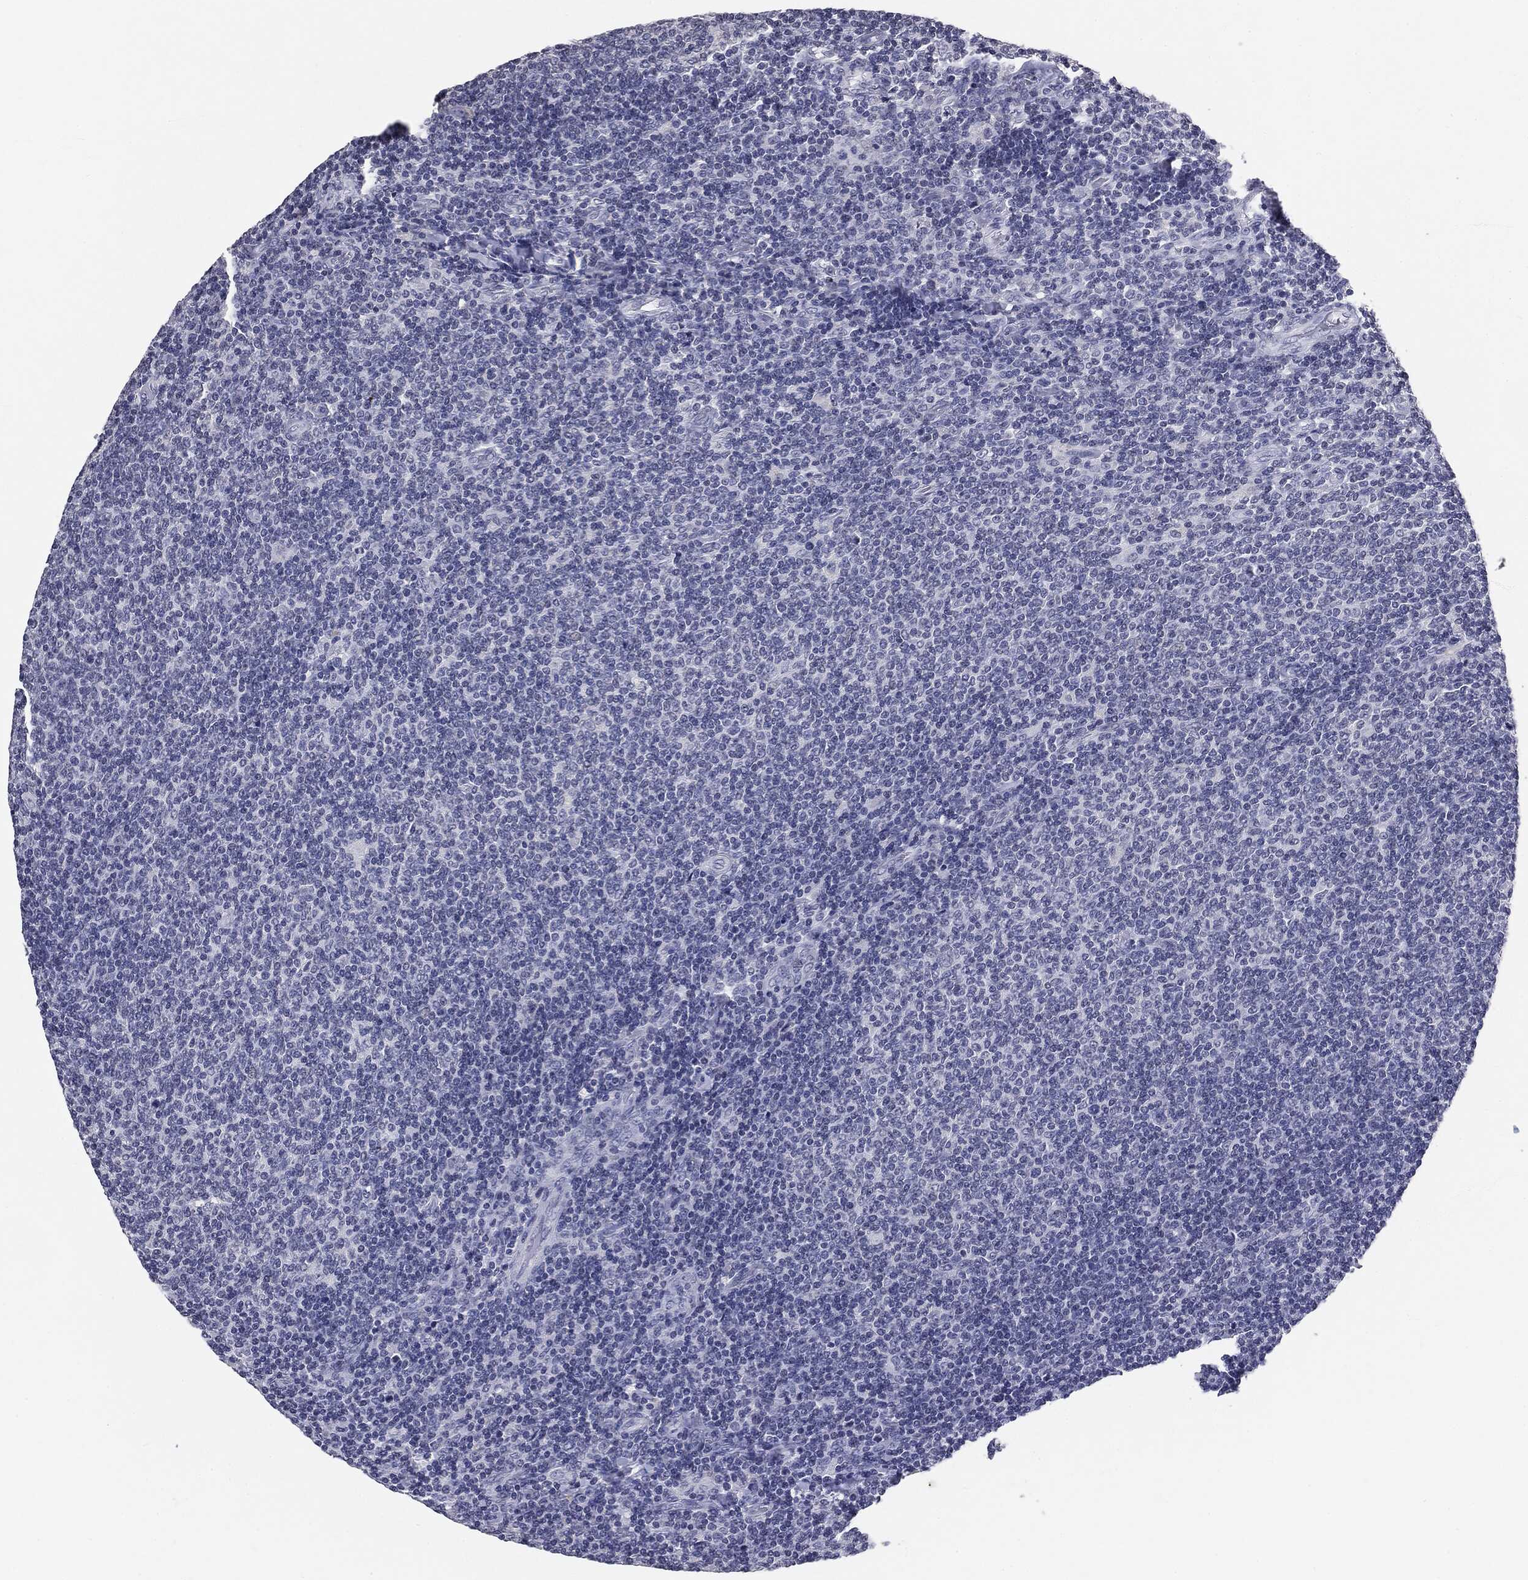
{"staining": {"intensity": "negative", "quantity": "none", "location": "none"}, "tissue": "lymphoma", "cell_type": "Tumor cells", "image_type": "cancer", "snomed": [{"axis": "morphology", "description": "Malignant lymphoma, non-Hodgkin's type, Low grade"}, {"axis": "topography", "description": "Lymph node"}], "caption": "This is an immunohistochemistry (IHC) photomicrograph of human lymphoma. There is no staining in tumor cells.", "gene": "SERPINB4", "patient": {"sex": "male", "age": 52}}